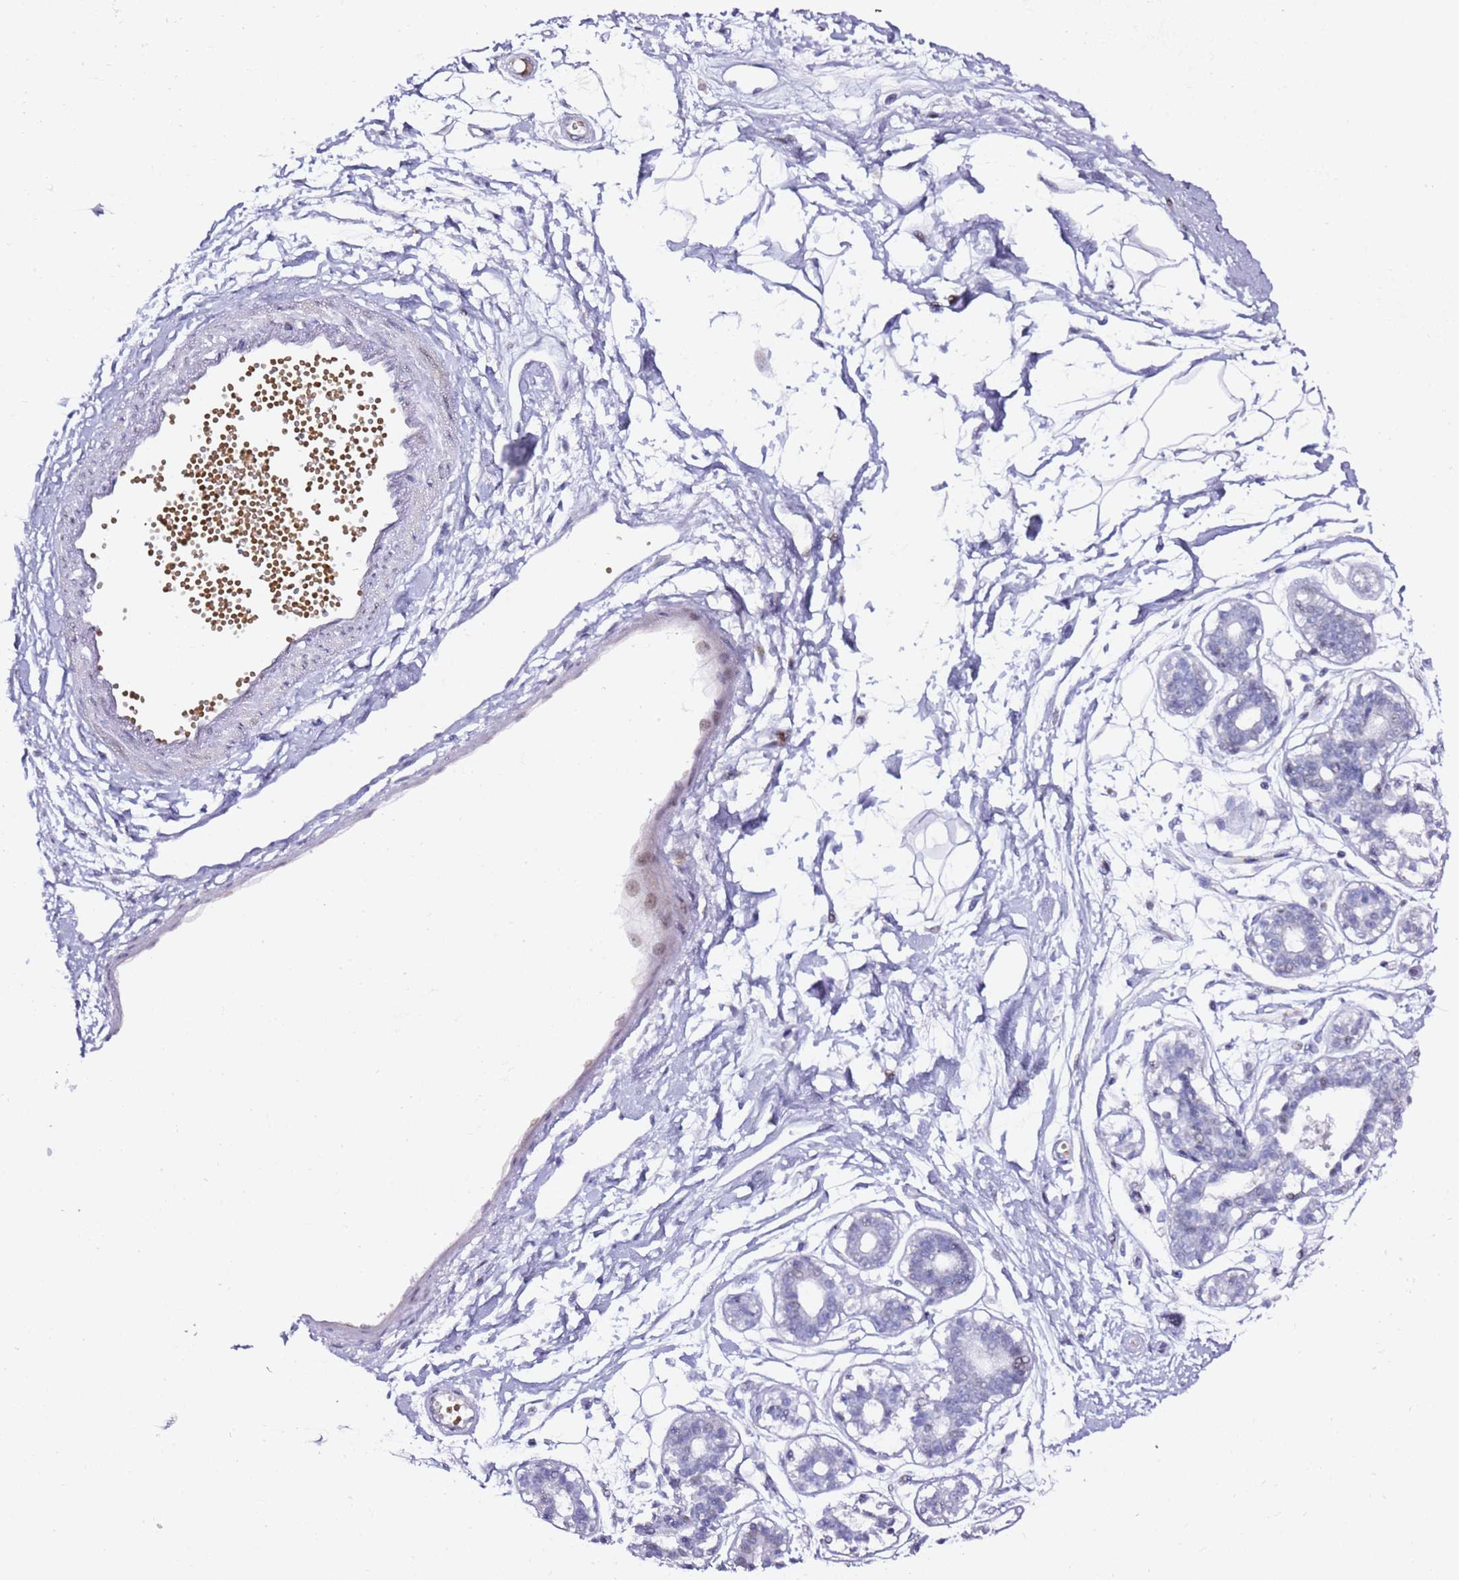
{"staining": {"intensity": "negative", "quantity": "none", "location": "none"}, "tissue": "breast", "cell_type": "Adipocytes", "image_type": "normal", "snomed": [{"axis": "morphology", "description": "Normal tissue, NOS"}, {"axis": "topography", "description": "Breast"}], "caption": "The immunohistochemistry (IHC) micrograph has no significant expression in adipocytes of breast. (Stains: DAB (3,3'-diaminobenzidine) immunohistochemistry with hematoxylin counter stain, Microscopy: brightfield microscopy at high magnification).", "gene": "GBP2", "patient": {"sex": "female", "age": 45}}